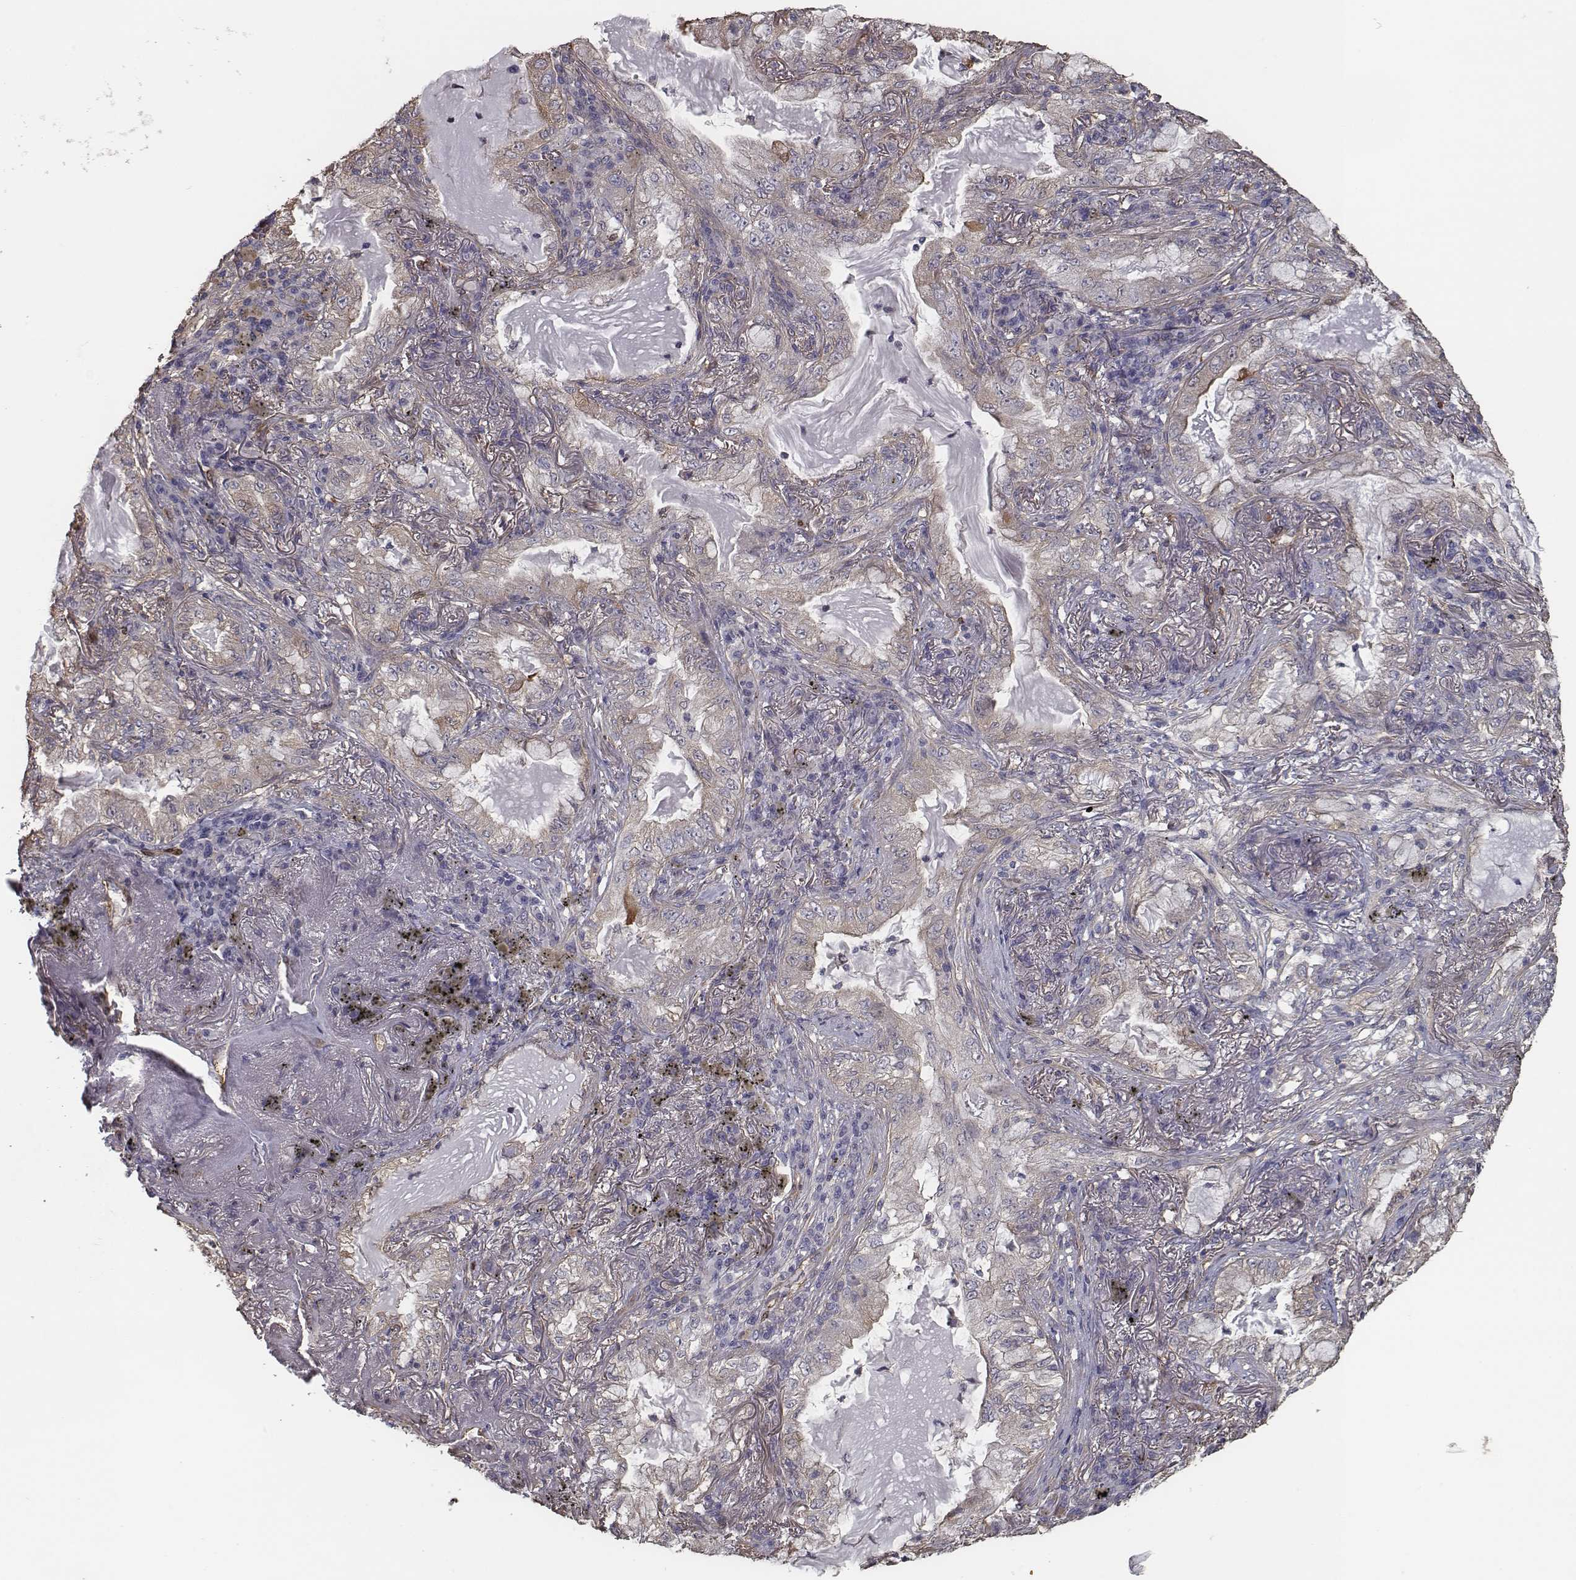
{"staining": {"intensity": "weak", "quantity": ">75%", "location": "cytoplasmic/membranous"}, "tissue": "lung cancer", "cell_type": "Tumor cells", "image_type": "cancer", "snomed": [{"axis": "morphology", "description": "Adenocarcinoma, NOS"}, {"axis": "topography", "description": "Lung"}], "caption": "The photomicrograph reveals a brown stain indicating the presence of a protein in the cytoplasmic/membranous of tumor cells in lung cancer (adenocarcinoma).", "gene": "ISYNA1", "patient": {"sex": "female", "age": 73}}